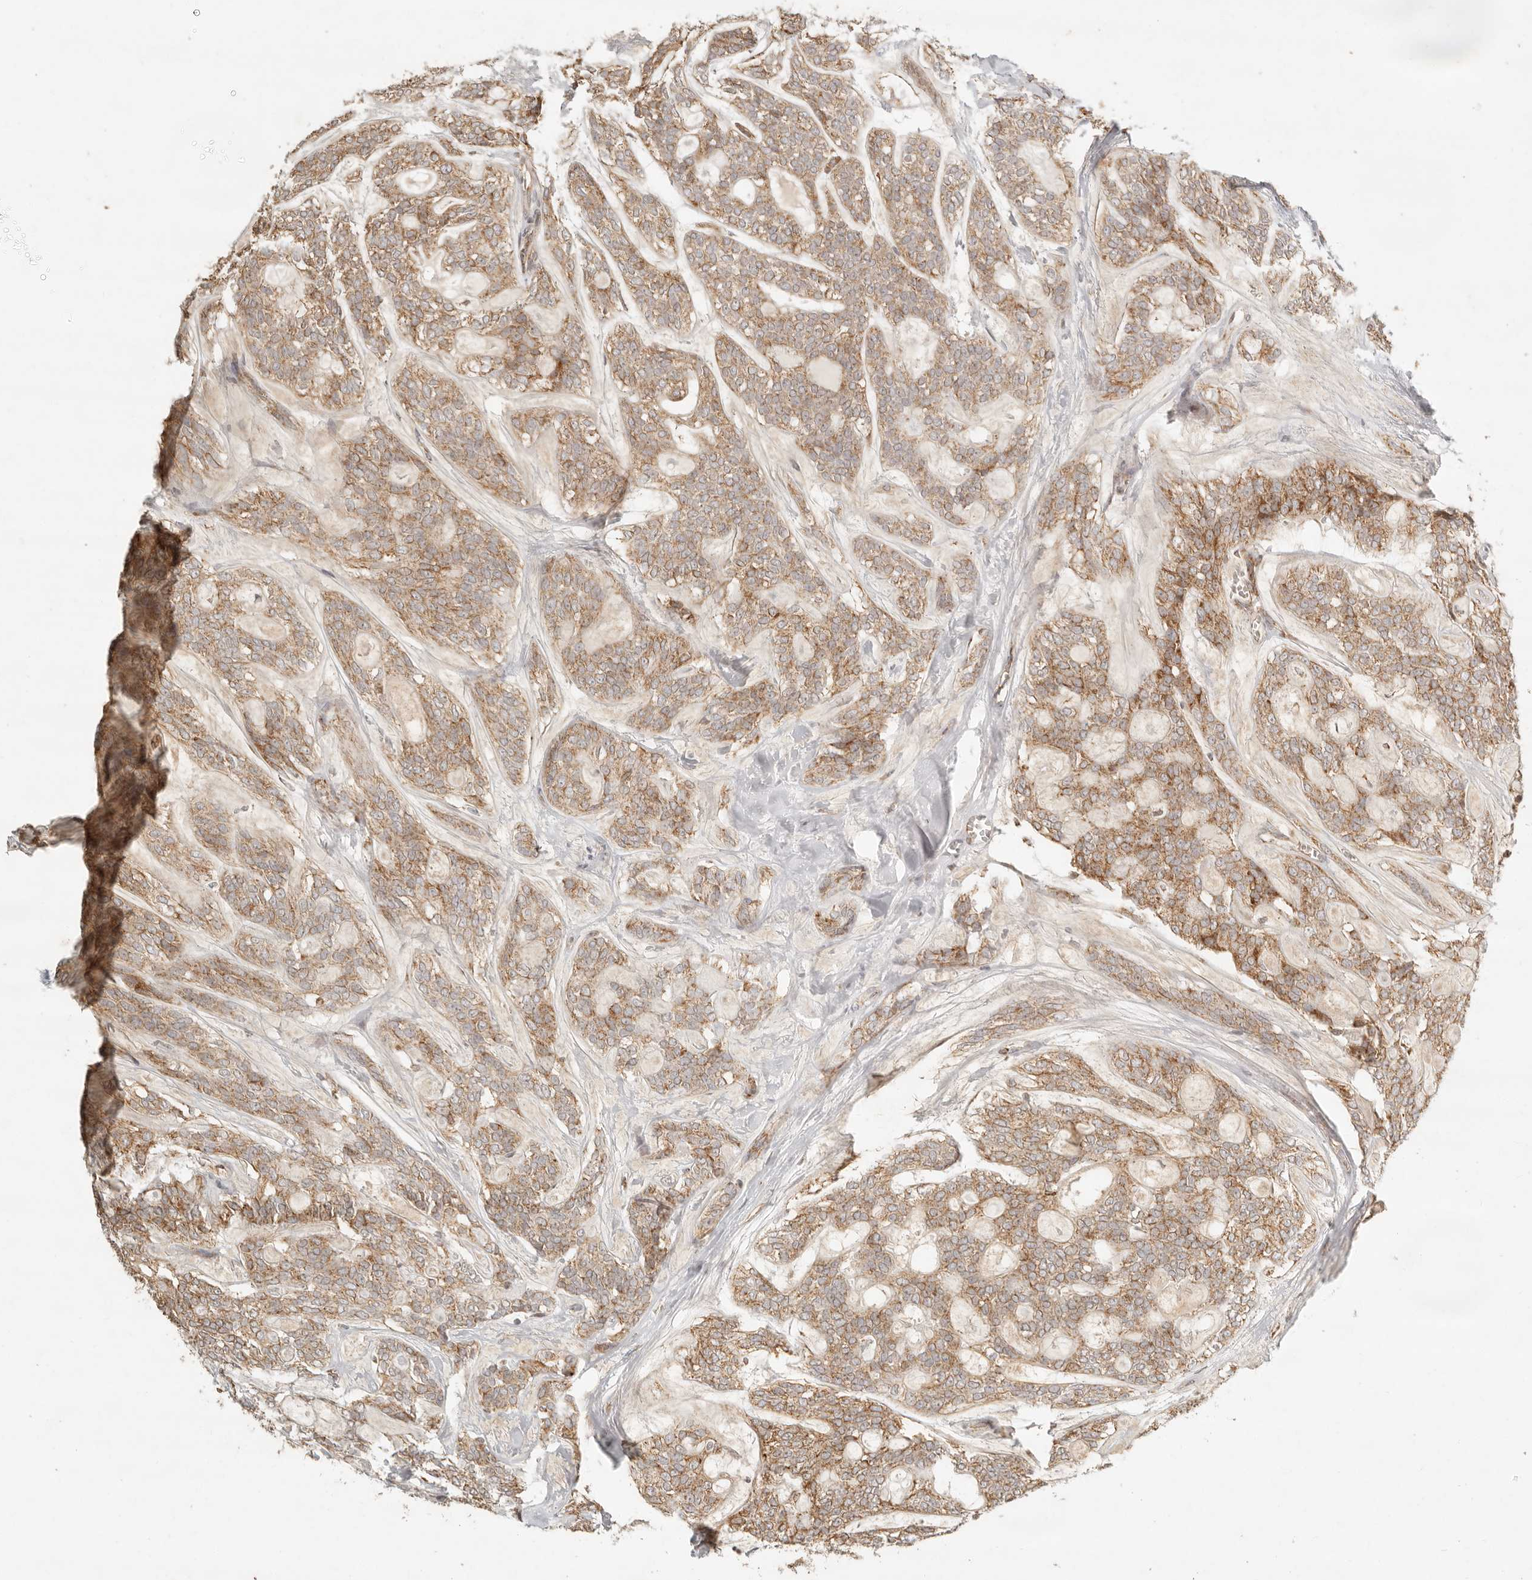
{"staining": {"intensity": "moderate", "quantity": ">75%", "location": "cytoplasmic/membranous"}, "tissue": "head and neck cancer", "cell_type": "Tumor cells", "image_type": "cancer", "snomed": [{"axis": "morphology", "description": "Adenocarcinoma, NOS"}, {"axis": "topography", "description": "Head-Neck"}], "caption": "Adenocarcinoma (head and neck) stained for a protein shows moderate cytoplasmic/membranous positivity in tumor cells.", "gene": "MRPL55", "patient": {"sex": "male", "age": 66}}